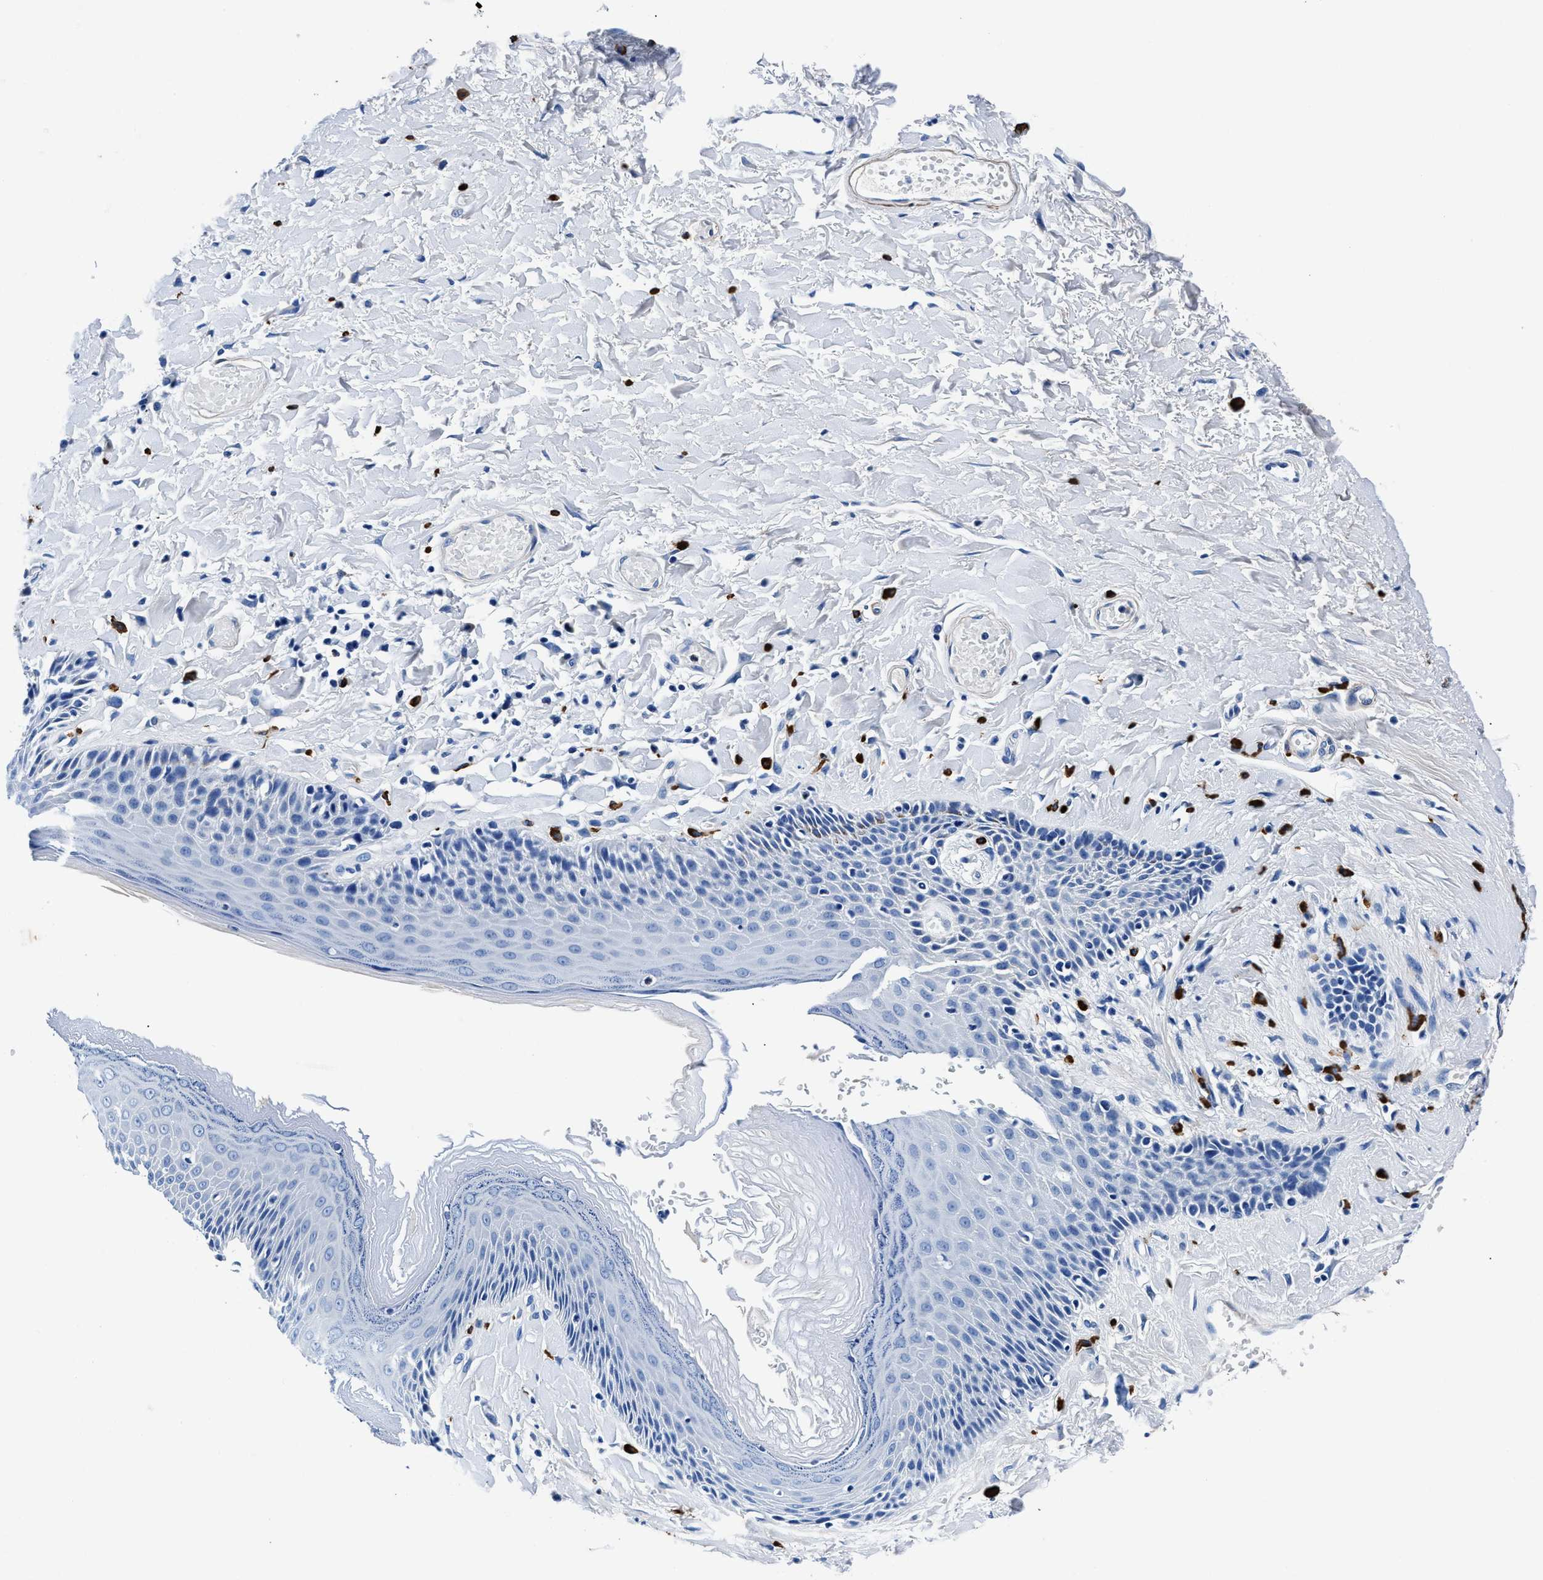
{"staining": {"intensity": "weak", "quantity": "<25%", "location": "cytoplasmic/membranous"}, "tissue": "skin", "cell_type": "Epidermal cells", "image_type": "normal", "snomed": [{"axis": "morphology", "description": "Normal tissue, NOS"}, {"axis": "topography", "description": "Anal"}], "caption": "This photomicrograph is of benign skin stained with immunohistochemistry to label a protein in brown with the nuclei are counter-stained blue. There is no expression in epidermal cells.", "gene": "TEX261", "patient": {"sex": "male", "age": 69}}